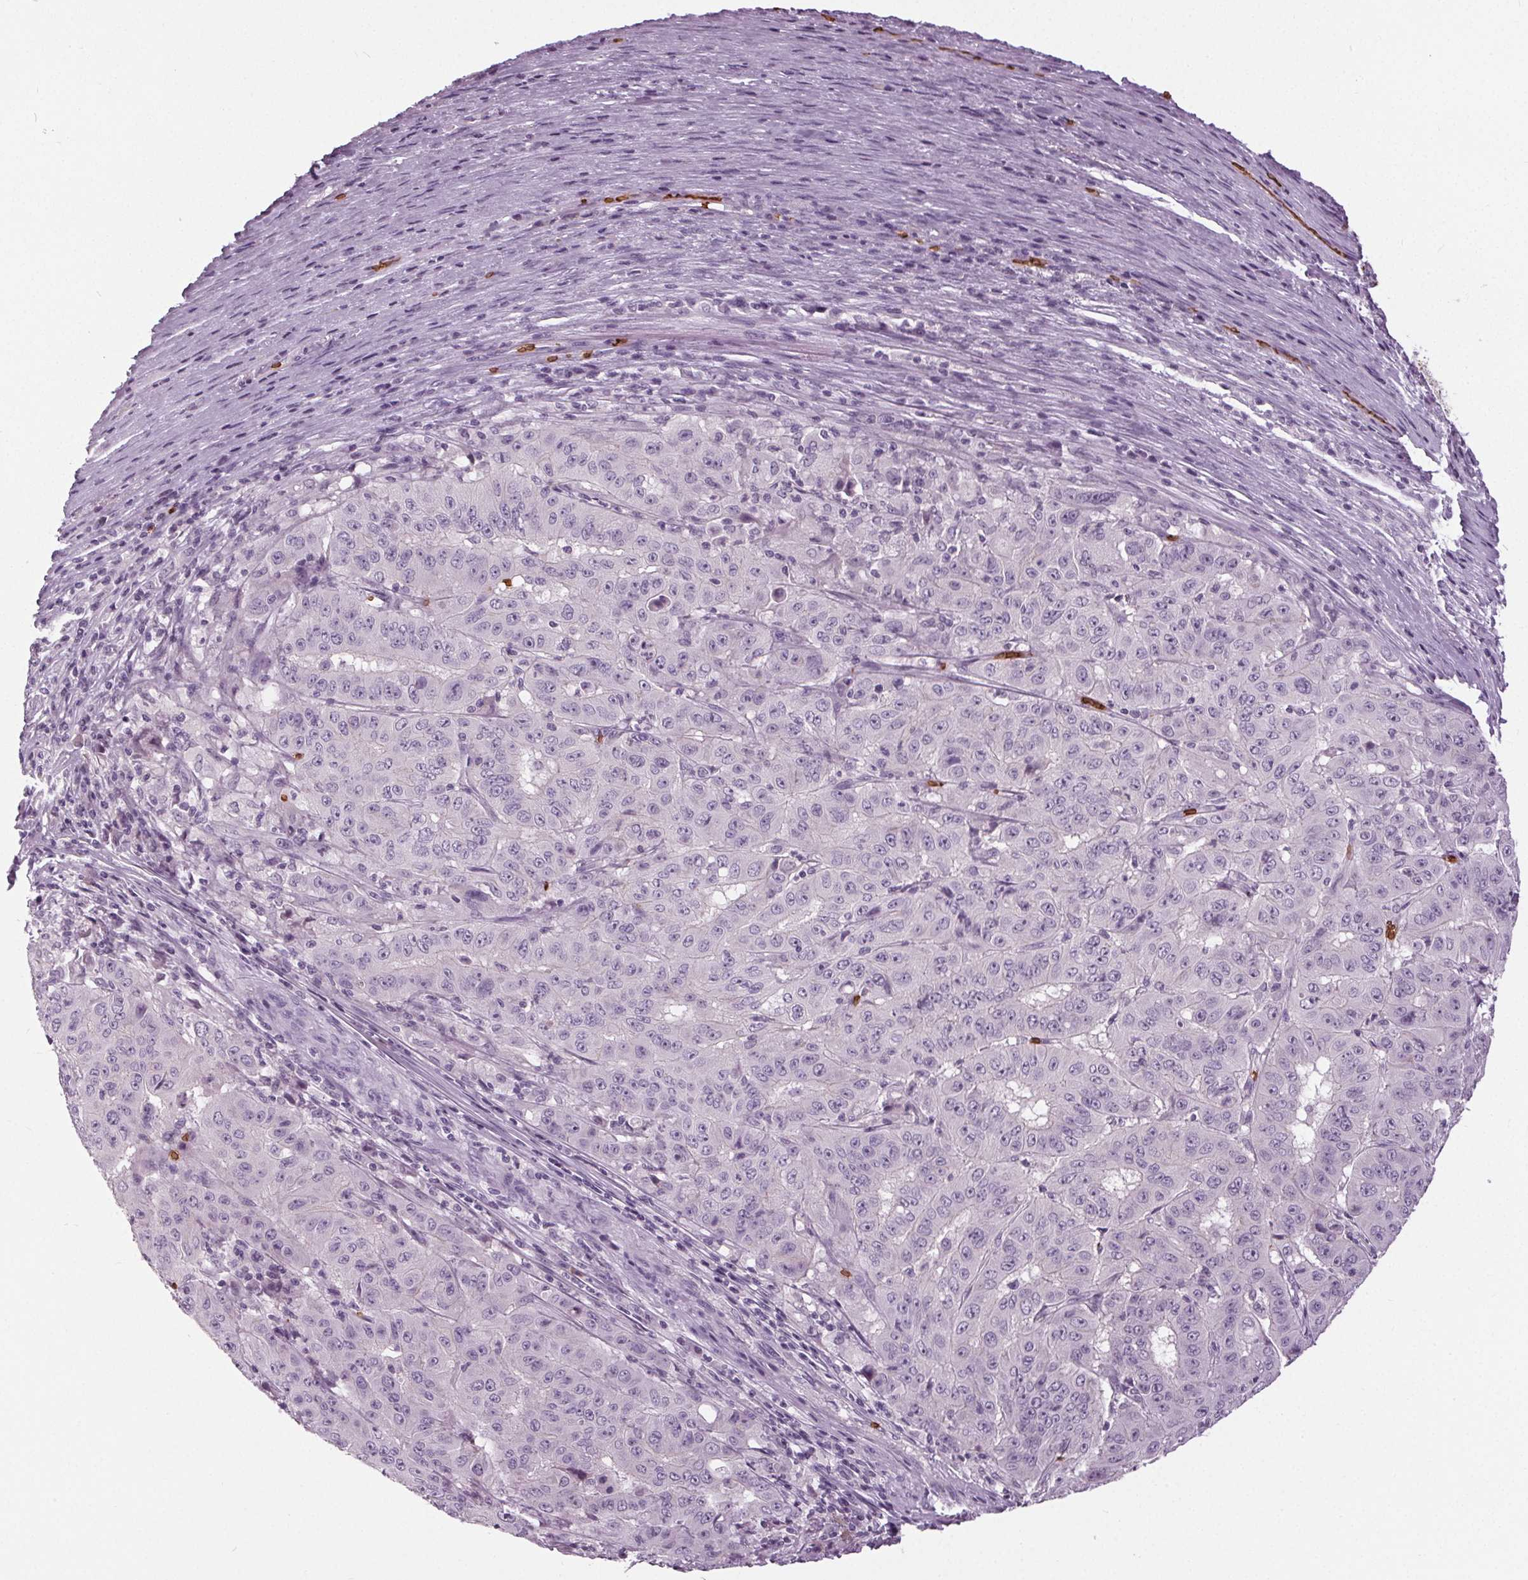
{"staining": {"intensity": "negative", "quantity": "none", "location": "none"}, "tissue": "pancreatic cancer", "cell_type": "Tumor cells", "image_type": "cancer", "snomed": [{"axis": "morphology", "description": "Adenocarcinoma, NOS"}, {"axis": "topography", "description": "Pancreas"}], "caption": "The IHC micrograph has no significant positivity in tumor cells of pancreatic cancer (adenocarcinoma) tissue.", "gene": "SLC4A1", "patient": {"sex": "male", "age": 63}}